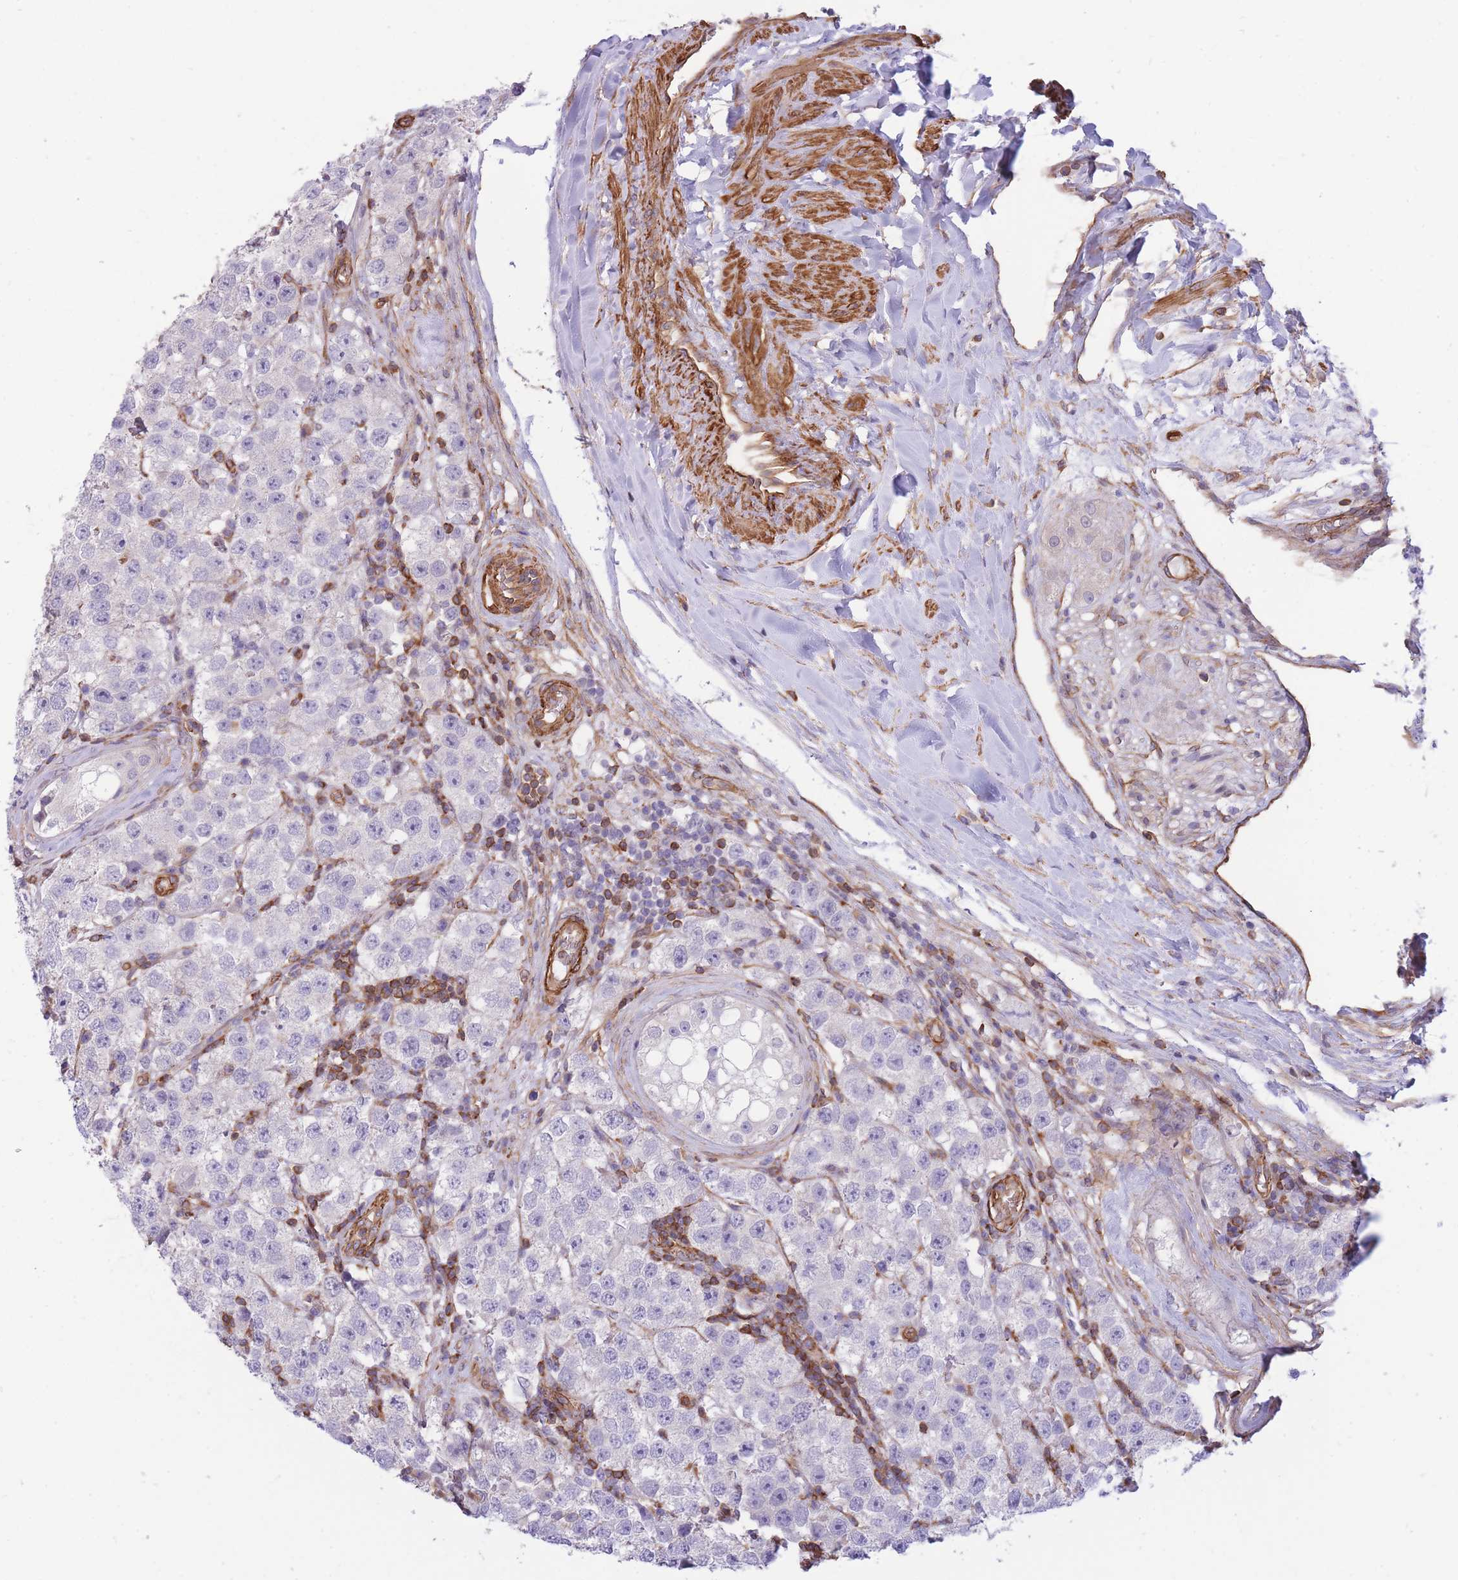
{"staining": {"intensity": "negative", "quantity": "none", "location": "none"}, "tissue": "testis cancer", "cell_type": "Tumor cells", "image_type": "cancer", "snomed": [{"axis": "morphology", "description": "Seminoma, NOS"}, {"axis": "topography", "description": "Testis"}], "caption": "DAB immunohistochemical staining of testis cancer demonstrates no significant expression in tumor cells.", "gene": "CDC25B", "patient": {"sex": "male", "age": 34}}